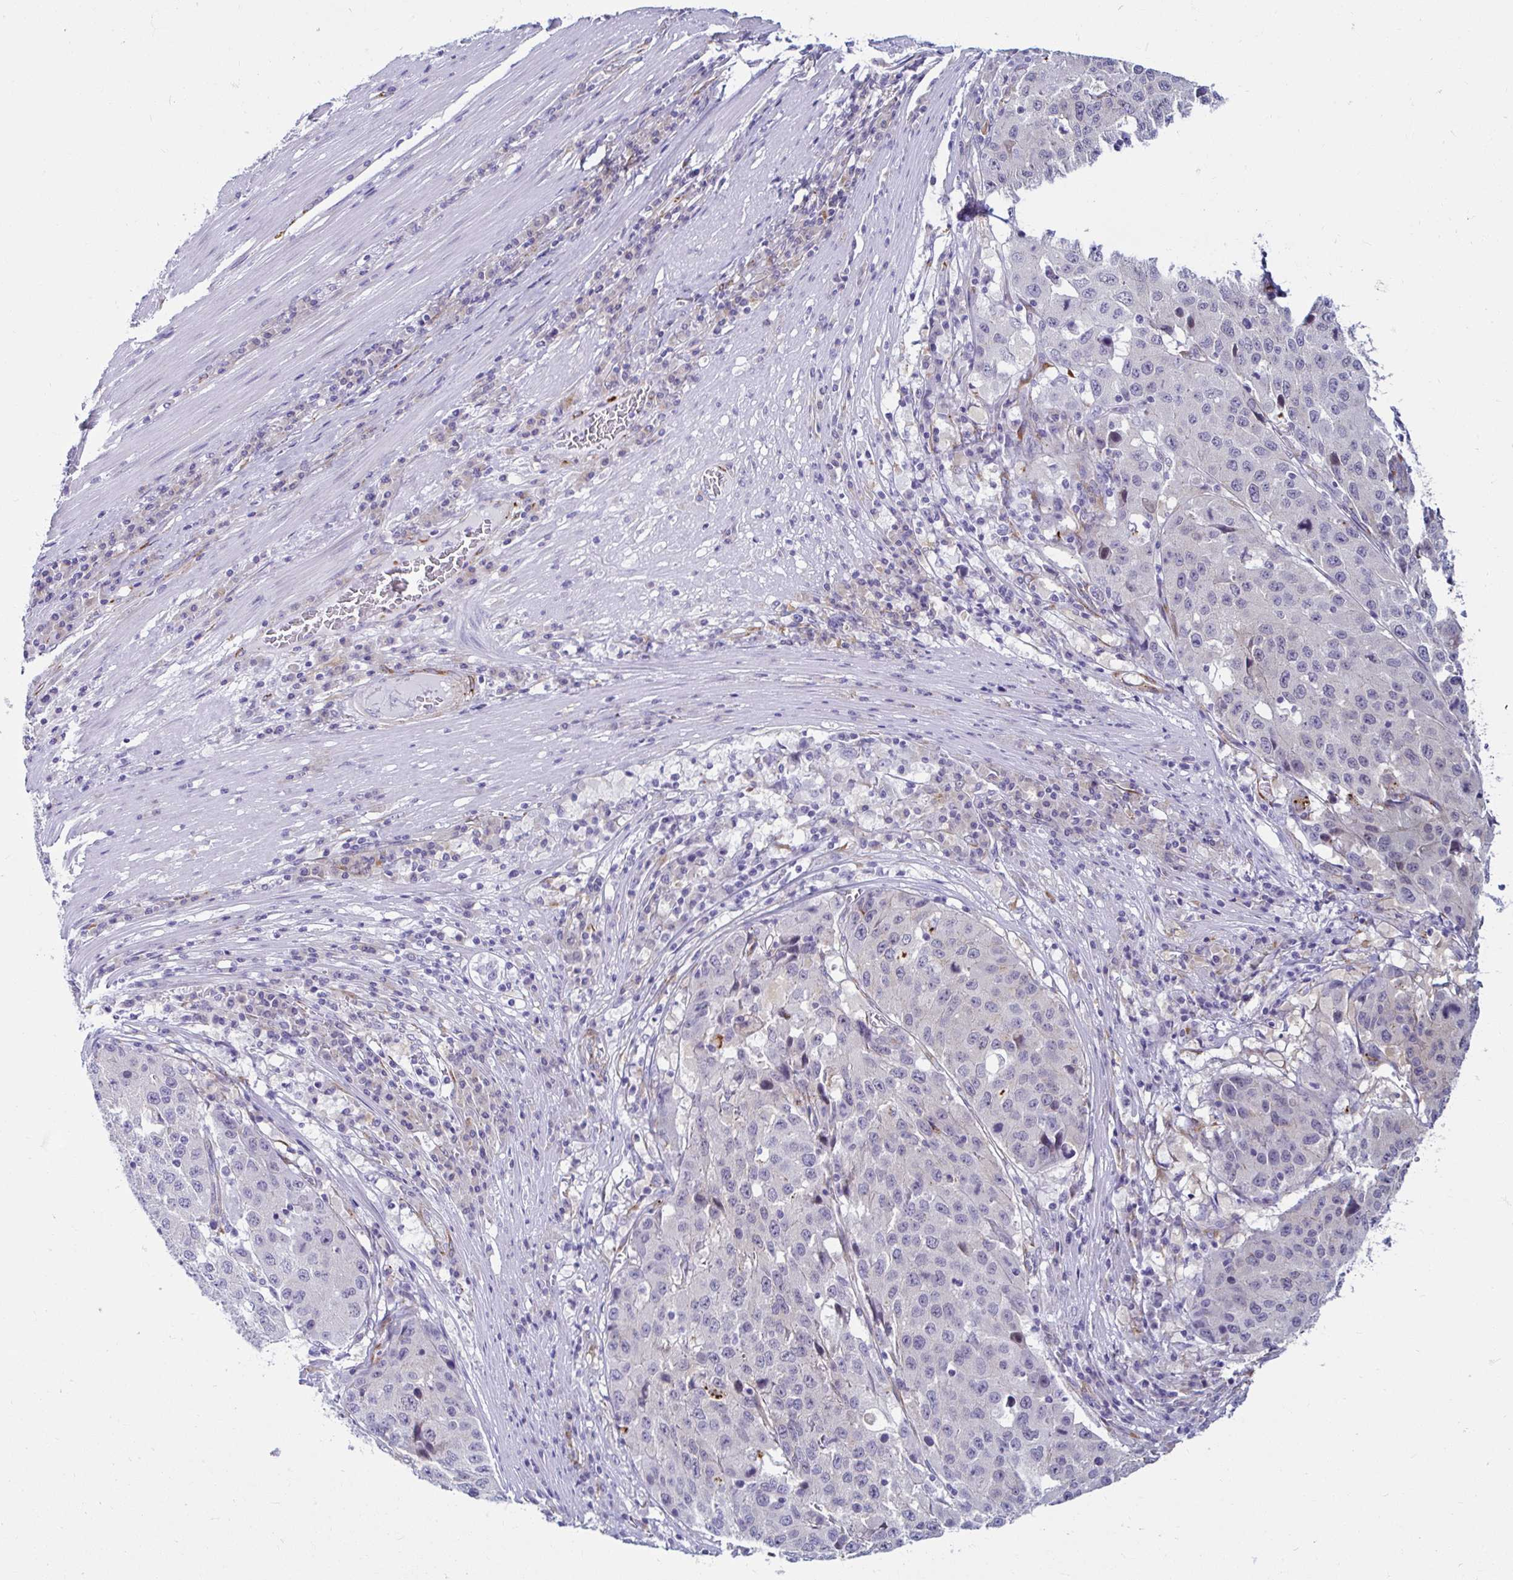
{"staining": {"intensity": "weak", "quantity": "<25%", "location": "cytoplasmic/membranous"}, "tissue": "testis cancer", "cell_type": "Tumor cells", "image_type": "cancer", "snomed": [{"axis": "morphology", "description": "Carcinoma, Embryonal, NOS"}, {"axis": "topography", "description": "Testis"}], "caption": "Image shows no protein expression in tumor cells of testis embryonal carcinoma tissue.", "gene": "ANKRD62", "patient": {"sex": "male", "age": 26}}